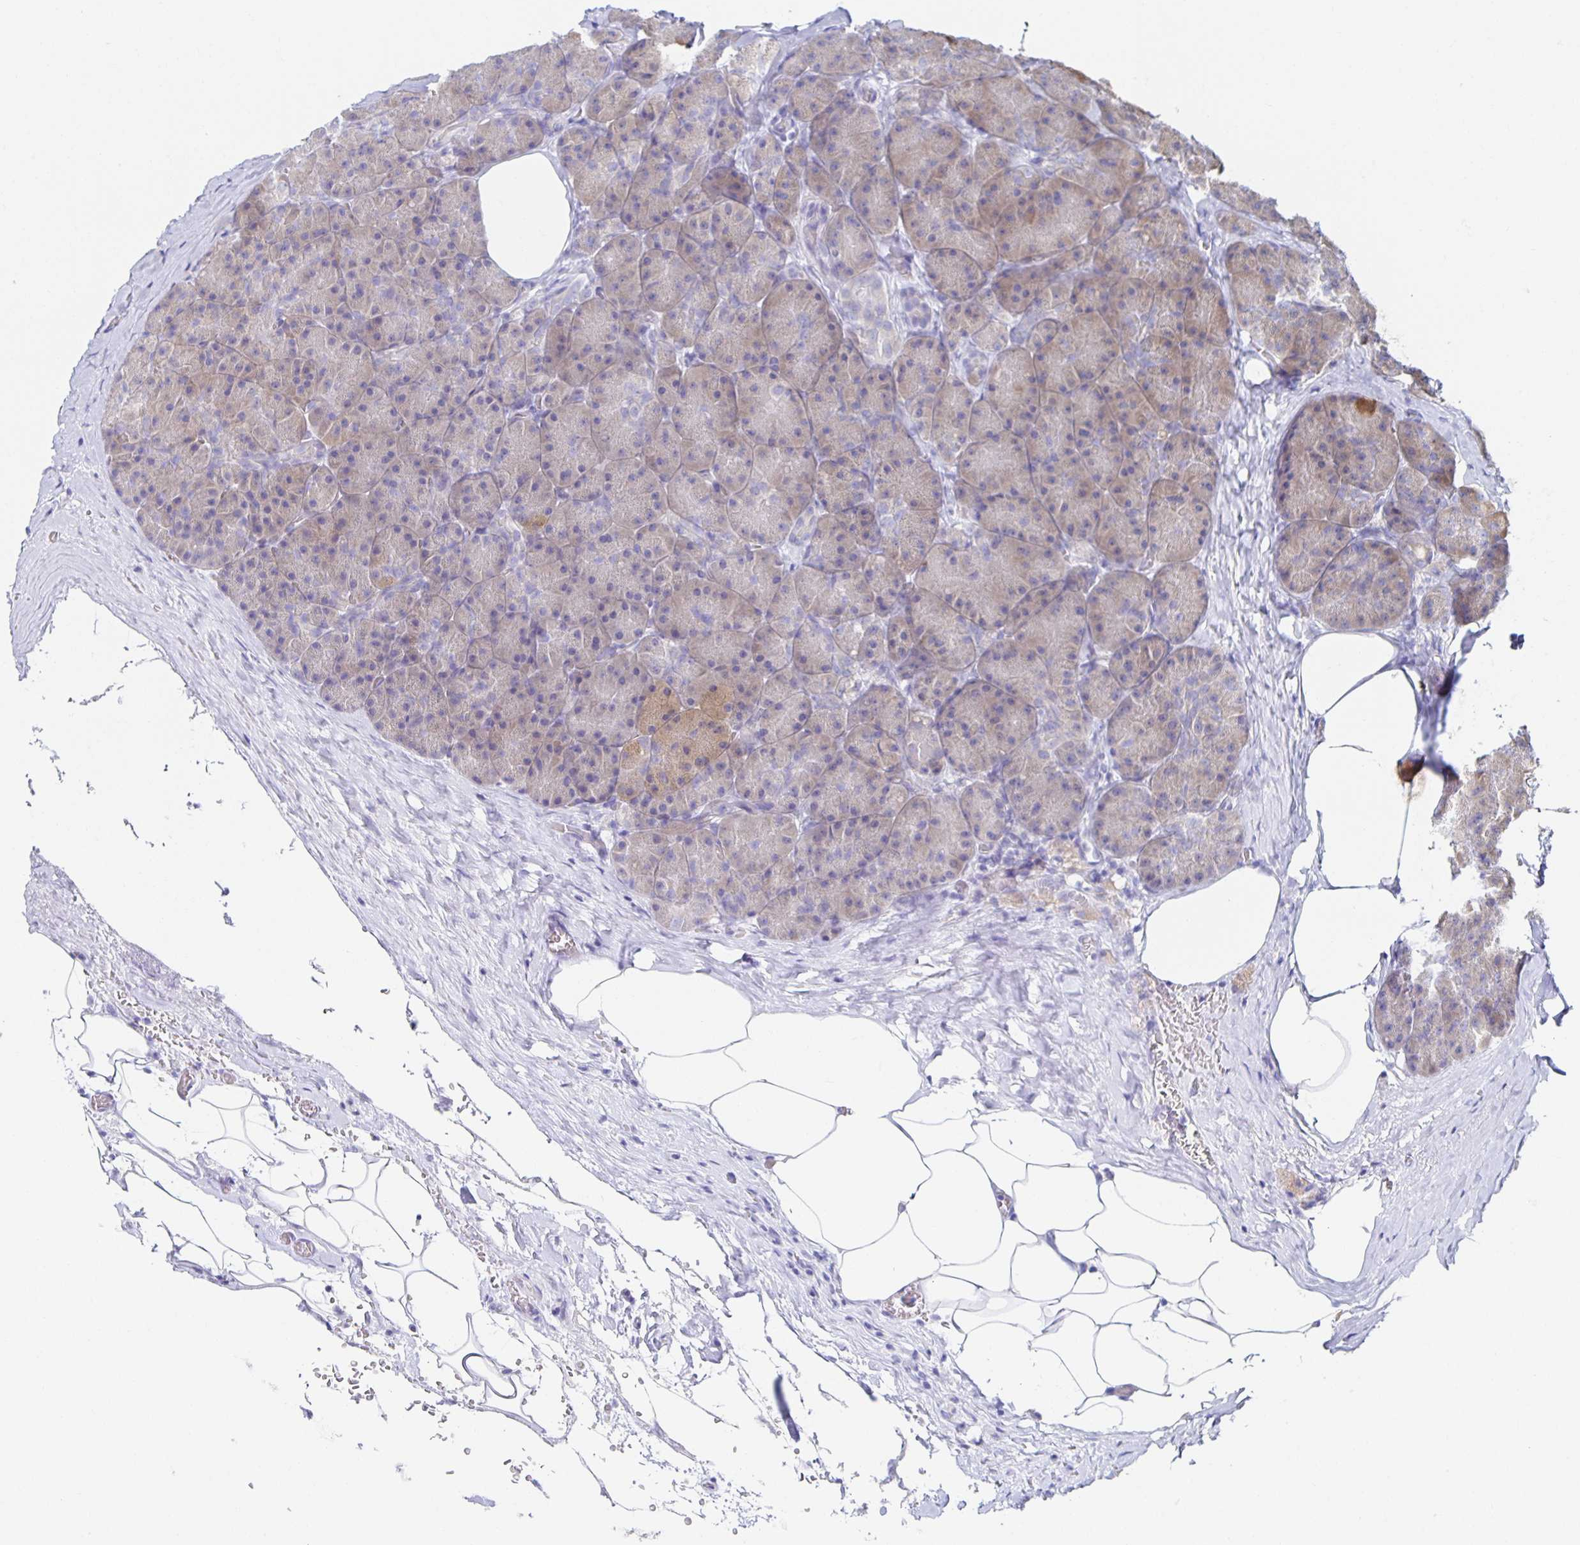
{"staining": {"intensity": "moderate", "quantity": "25%-75%", "location": "cytoplasmic/membranous"}, "tissue": "pancreas", "cell_type": "Exocrine glandular cells", "image_type": "normal", "snomed": [{"axis": "morphology", "description": "Normal tissue, NOS"}, {"axis": "topography", "description": "Pancreas"}], "caption": "Moderate cytoplasmic/membranous staining is seen in approximately 25%-75% of exocrine glandular cells in benign pancreas.", "gene": "BAD", "patient": {"sex": "male", "age": 57}}